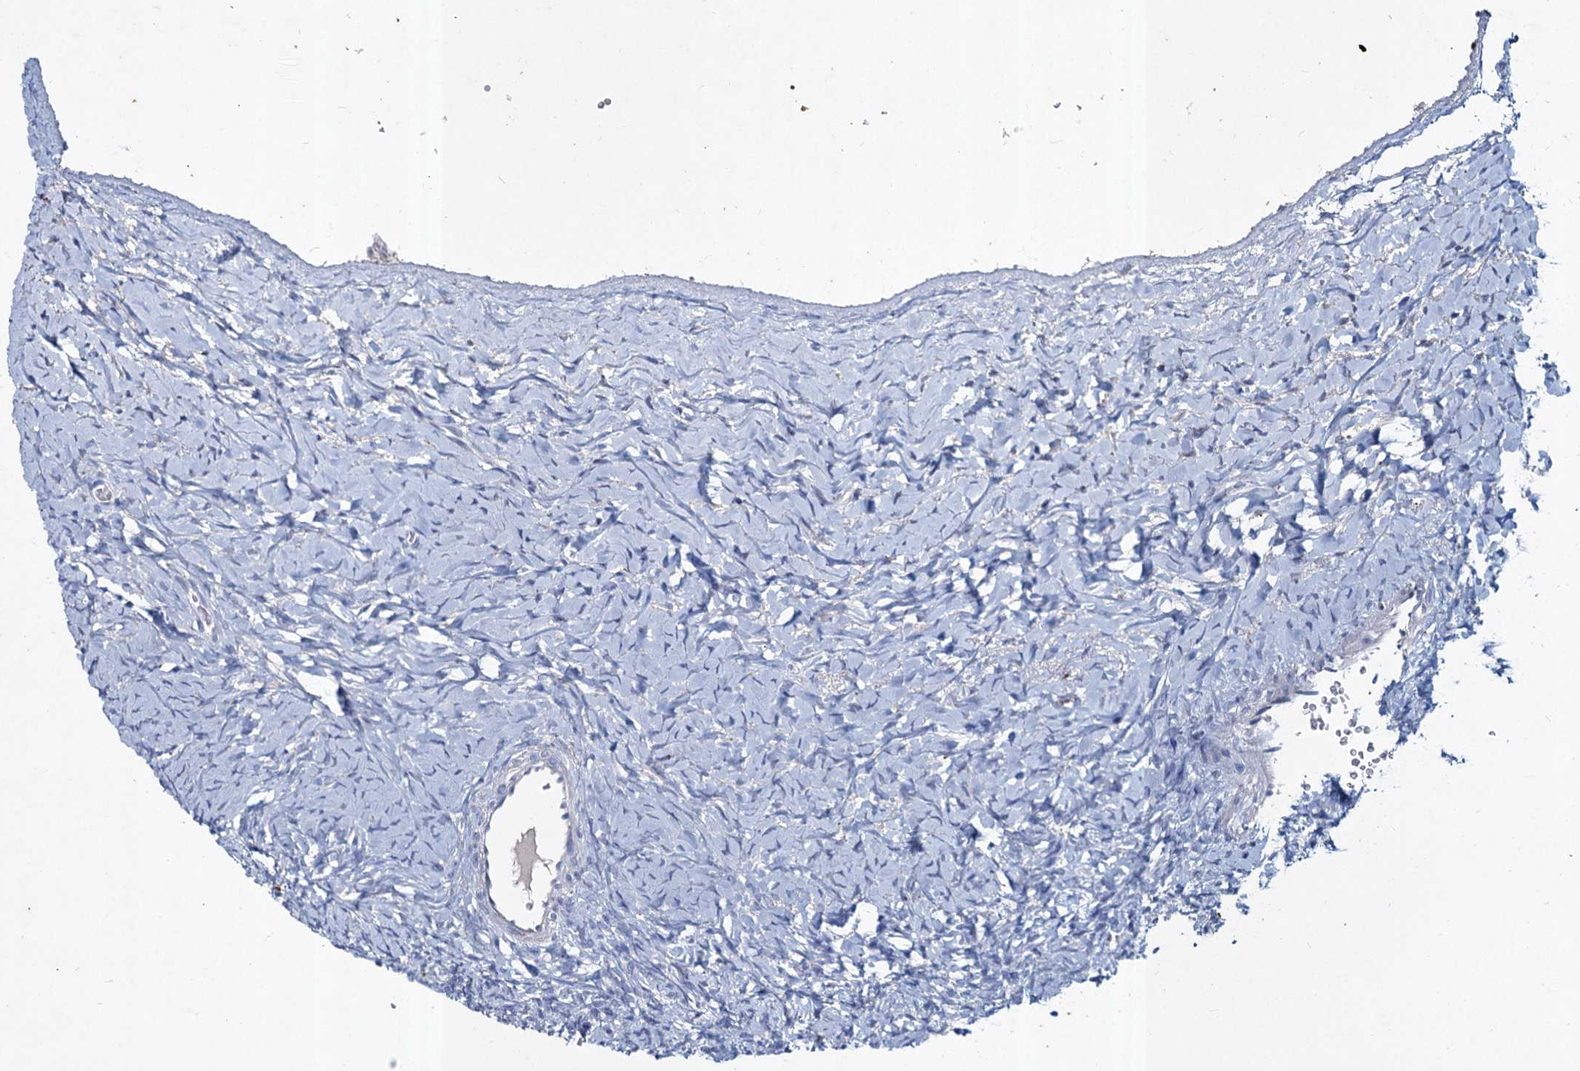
{"staining": {"intensity": "negative", "quantity": "none", "location": "none"}, "tissue": "ovary", "cell_type": "Ovarian stroma cells", "image_type": "normal", "snomed": [{"axis": "morphology", "description": "Normal tissue, NOS"}, {"axis": "morphology", "description": "Developmental malformation"}, {"axis": "topography", "description": "Ovary"}], "caption": "High power microscopy photomicrograph of an immunohistochemistry (IHC) histopathology image of benign ovary, revealing no significant expression in ovarian stroma cells.", "gene": "TMX2", "patient": {"sex": "female", "age": 39}}